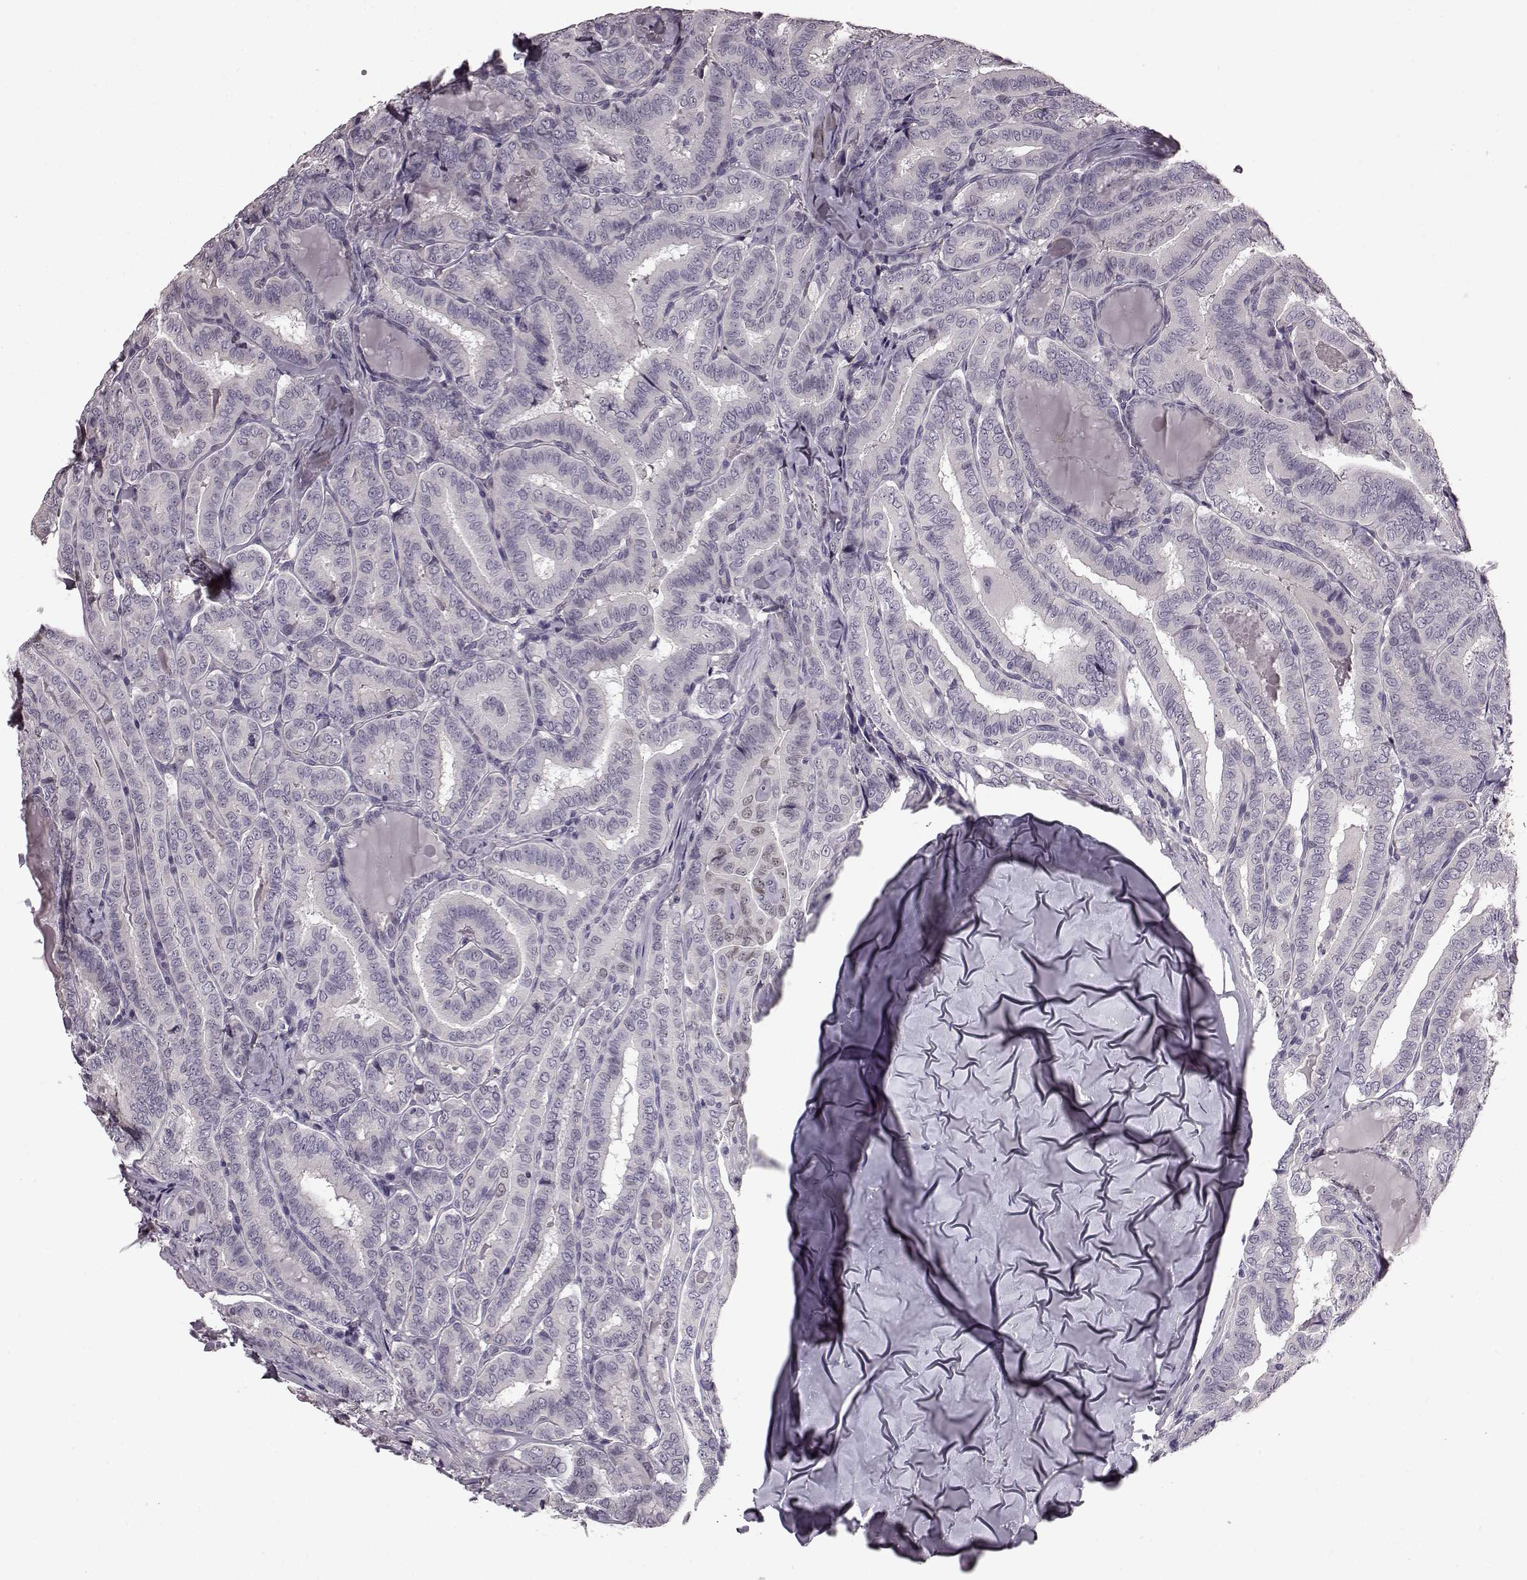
{"staining": {"intensity": "negative", "quantity": "none", "location": "none"}, "tissue": "thyroid cancer", "cell_type": "Tumor cells", "image_type": "cancer", "snomed": [{"axis": "morphology", "description": "Papillary adenocarcinoma, NOS"}, {"axis": "morphology", "description": "Papillary adenoma metastatic"}, {"axis": "topography", "description": "Thyroid gland"}], "caption": "Tumor cells are negative for brown protein staining in thyroid cancer.", "gene": "SLCO3A1", "patient": {"sex": "female", "age": 50}}